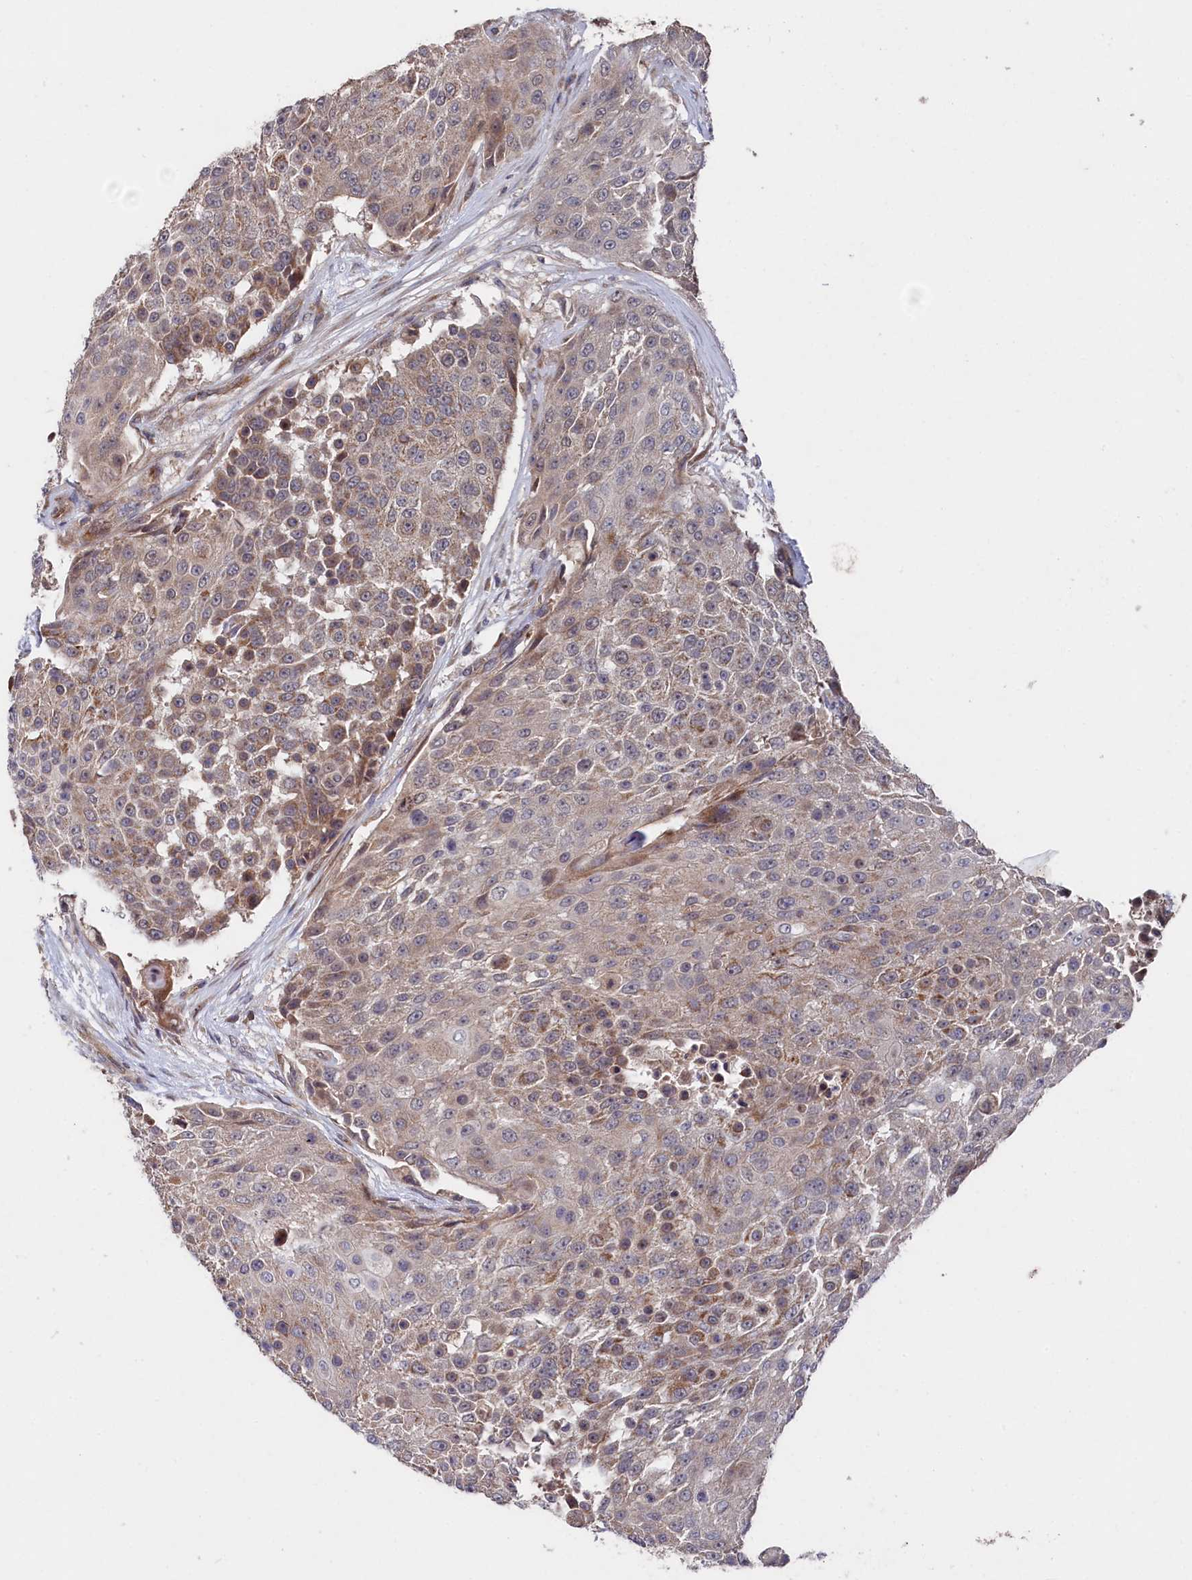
{"staining": {"intensity": "moderate", "quantity": "<25%", "location": "cytoplasmic/membranous"}, "tissue": "urothelial cancer", "cell_type": "Tumor cells", "image_type": "cancer", "snomed": [{"axis": "morphology", "description": "Urothelial carcinoma, High grade"}, {"axis": "topography", "description": "Urinary bladder"}], "caption": "The immunohistochemical stain shows moderate cytoplasmic/membranous positivity in tumor cells of urothelial carcinoma (high-grade) tissue.", "gene": "SUPV3L1", "patient": {"sex": "female", "age": 63}}